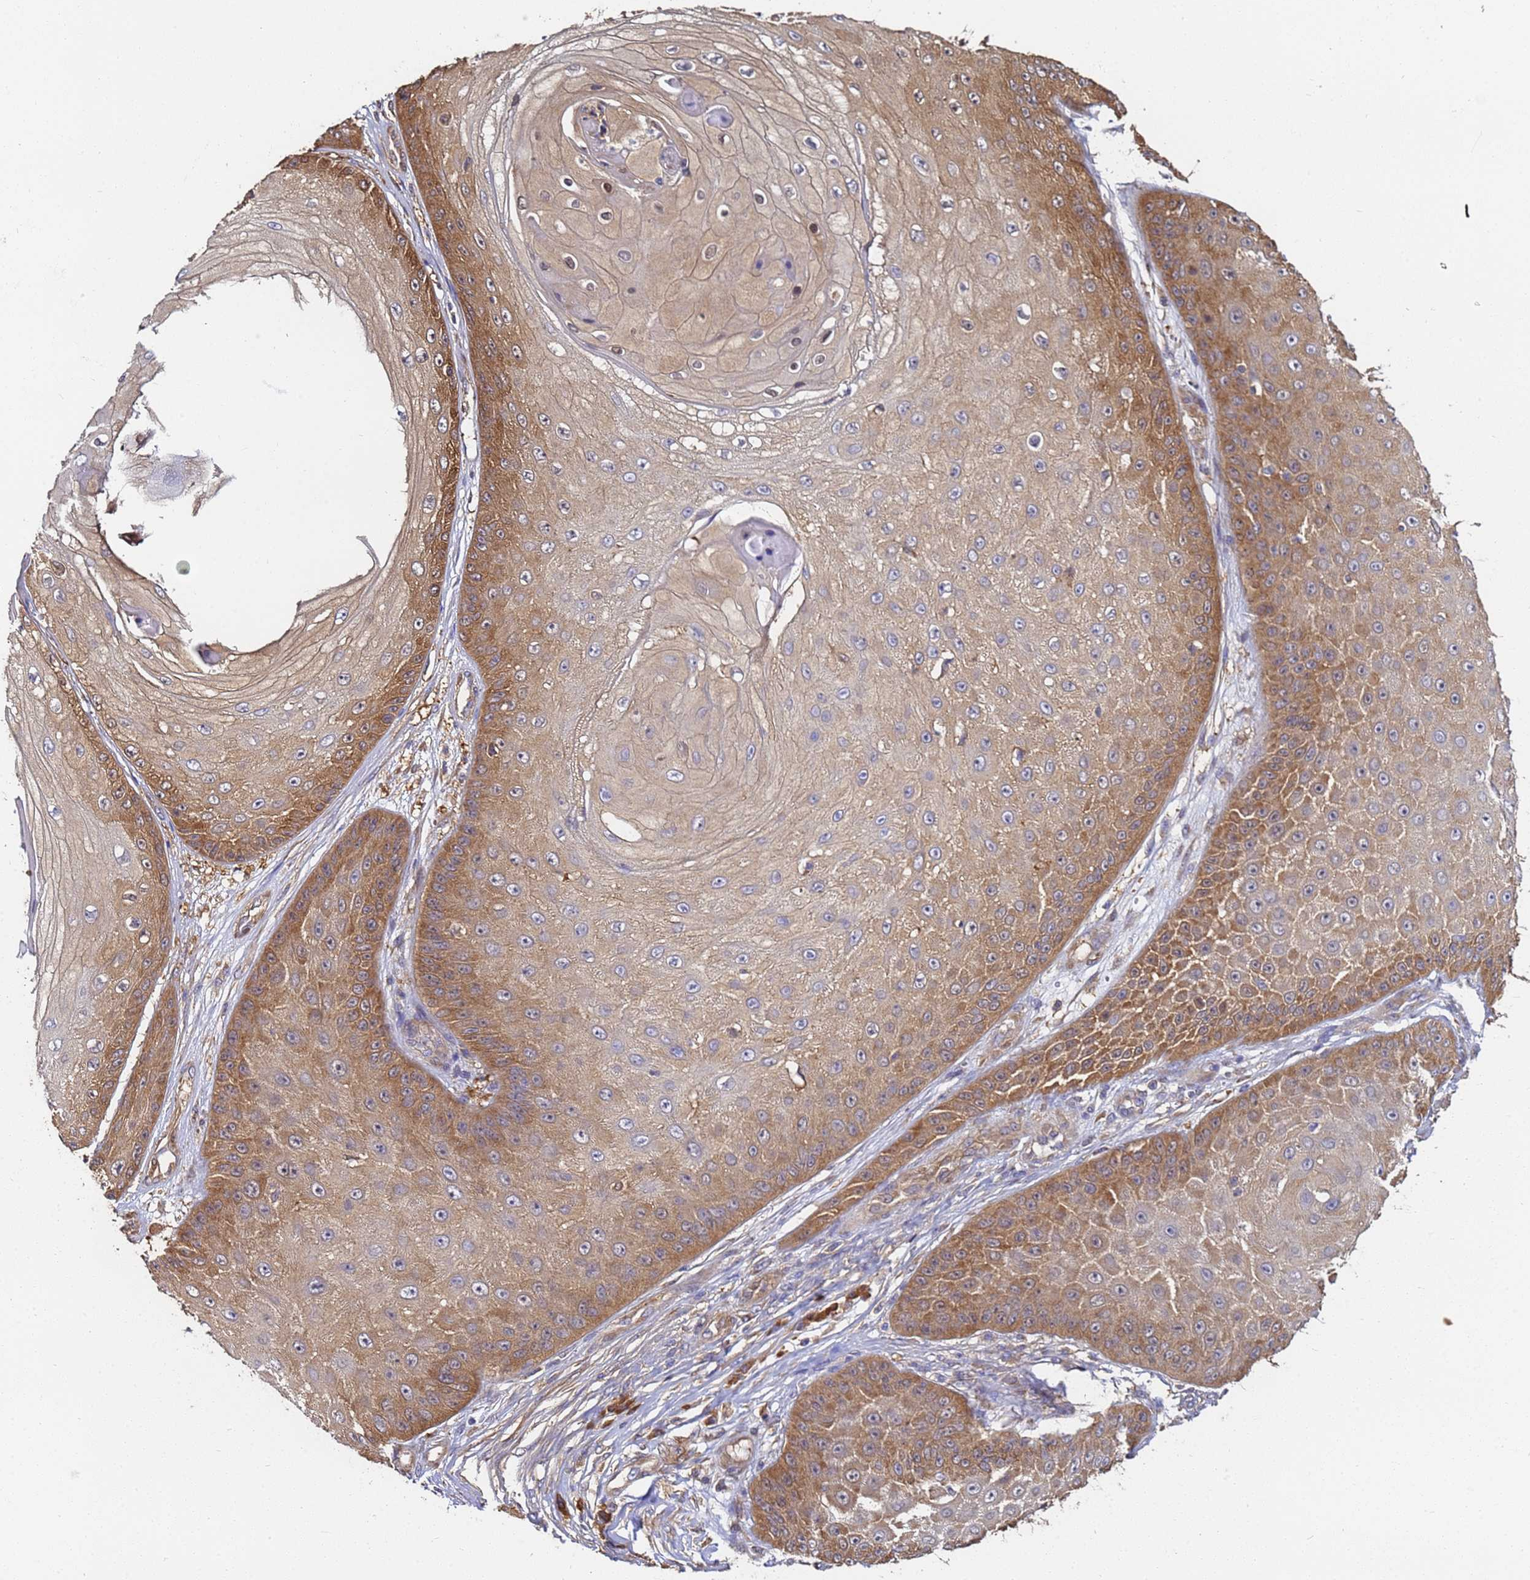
{"staining": {"intensity": "moderate", "quantity": ">75%", "location": "cytoplasmic/membranous"}, "tissue": "skin cancer", "cell_type": "Tumor cells", "image_type": "cancer", "snomed": [{"axis": "morphology", "description": "Squamous cell carcinoma, NOS"}, {"axis": "topography", "description": "Skin"}], "caption": "There is medium levels of moderate cytoplasmic/membranous positivity in tumor cells of squamous cell carcinoma (skin), as demonstrated by immunohistochemical staining (brown color).", "gene": "NME1-NME2", "patient": {"sex": "male", "age": 70}}